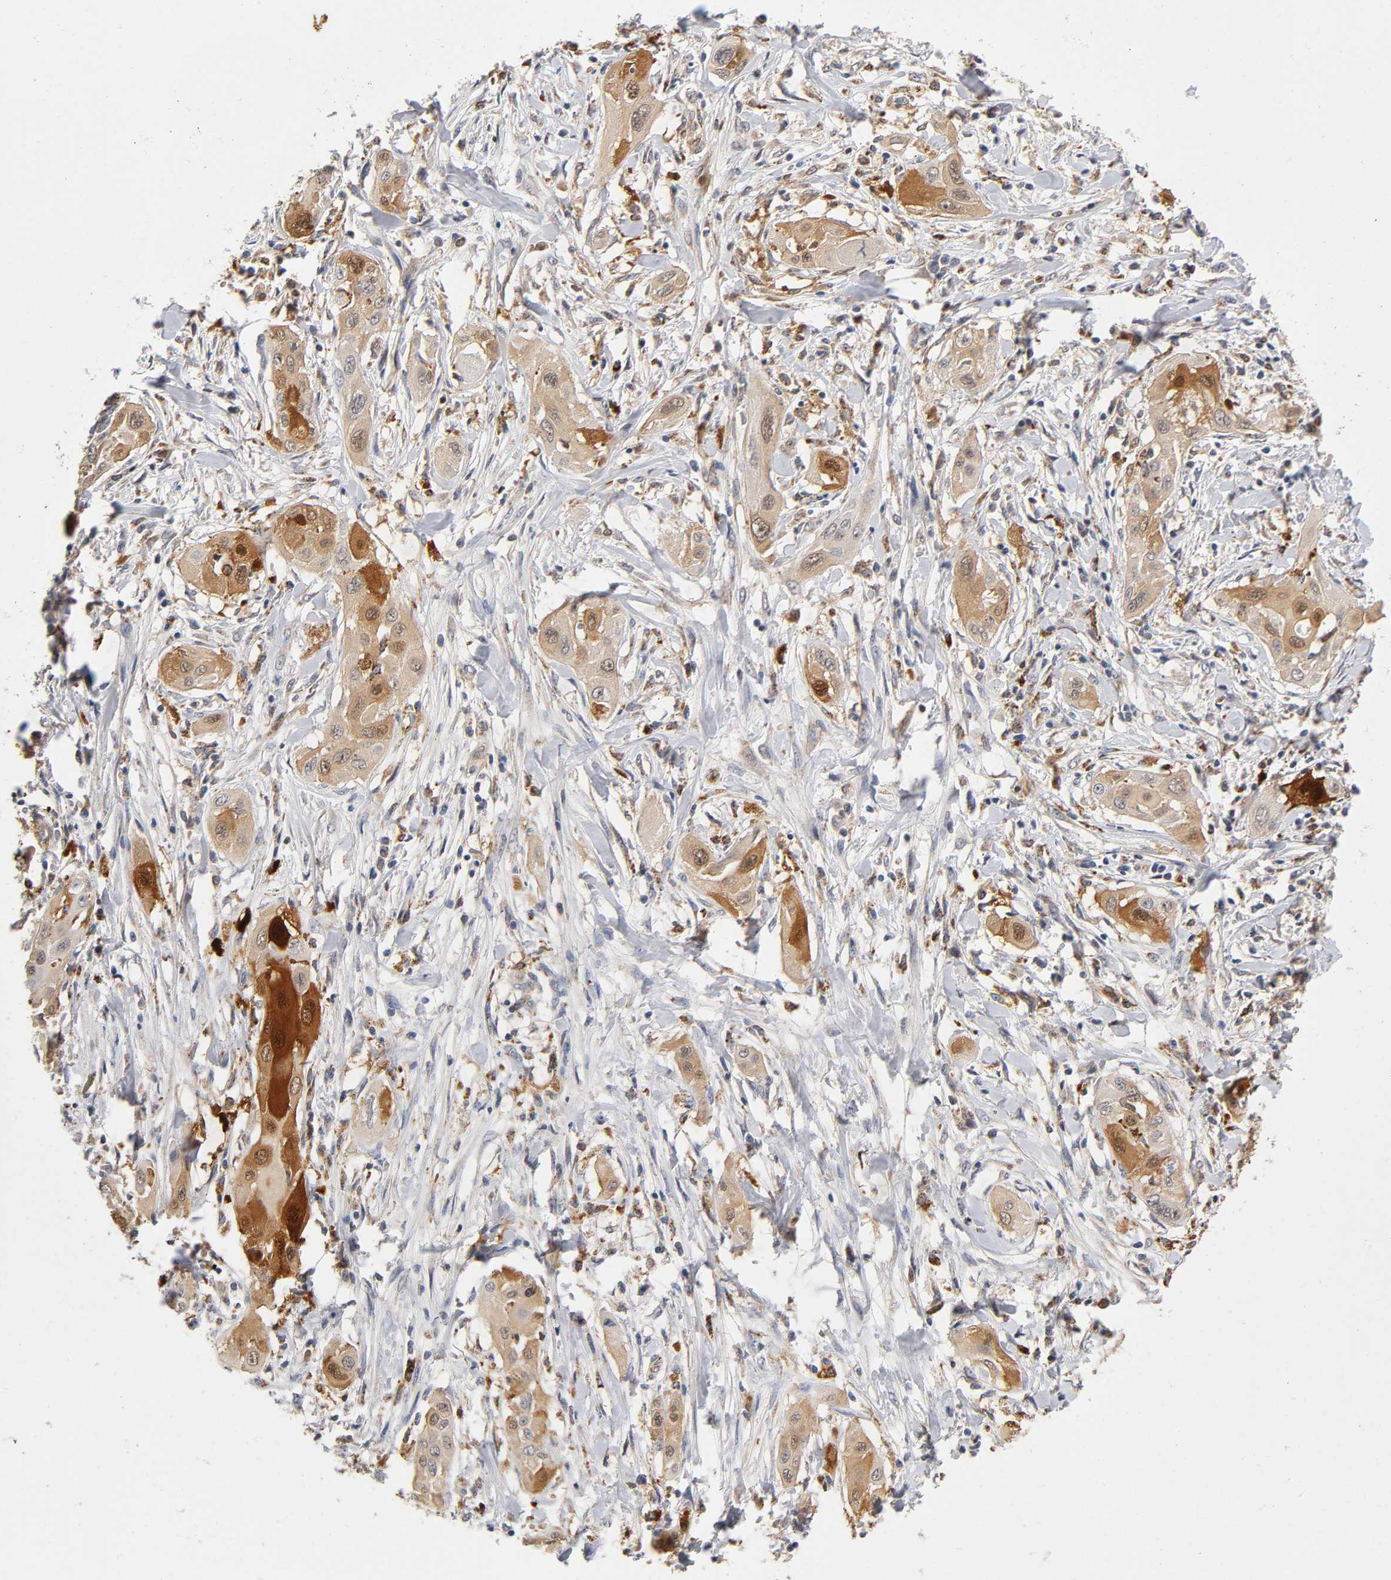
{"staining": {"intensity": "strong", "quantity": ">75%", "location": "cytoplasmic/membranous,nuclear"}, "tissue": "lung cancer", "cell_type": "Tumor cells", "image_type": "cancer", "snomed": [{"axis": "morphology", "description": "Squamous cell carcinoma, NOS"}, {"axis": "topography", "description": "Lung"}], "caption": "Immunohistochemical staining of lung cancer reveals high levels of strong cytoplasmic/membranous and nuclear positivity in approximately >75% of tumor cells.", "gene": "ISG15", "patient": {"sex": "female", "age": 47}}